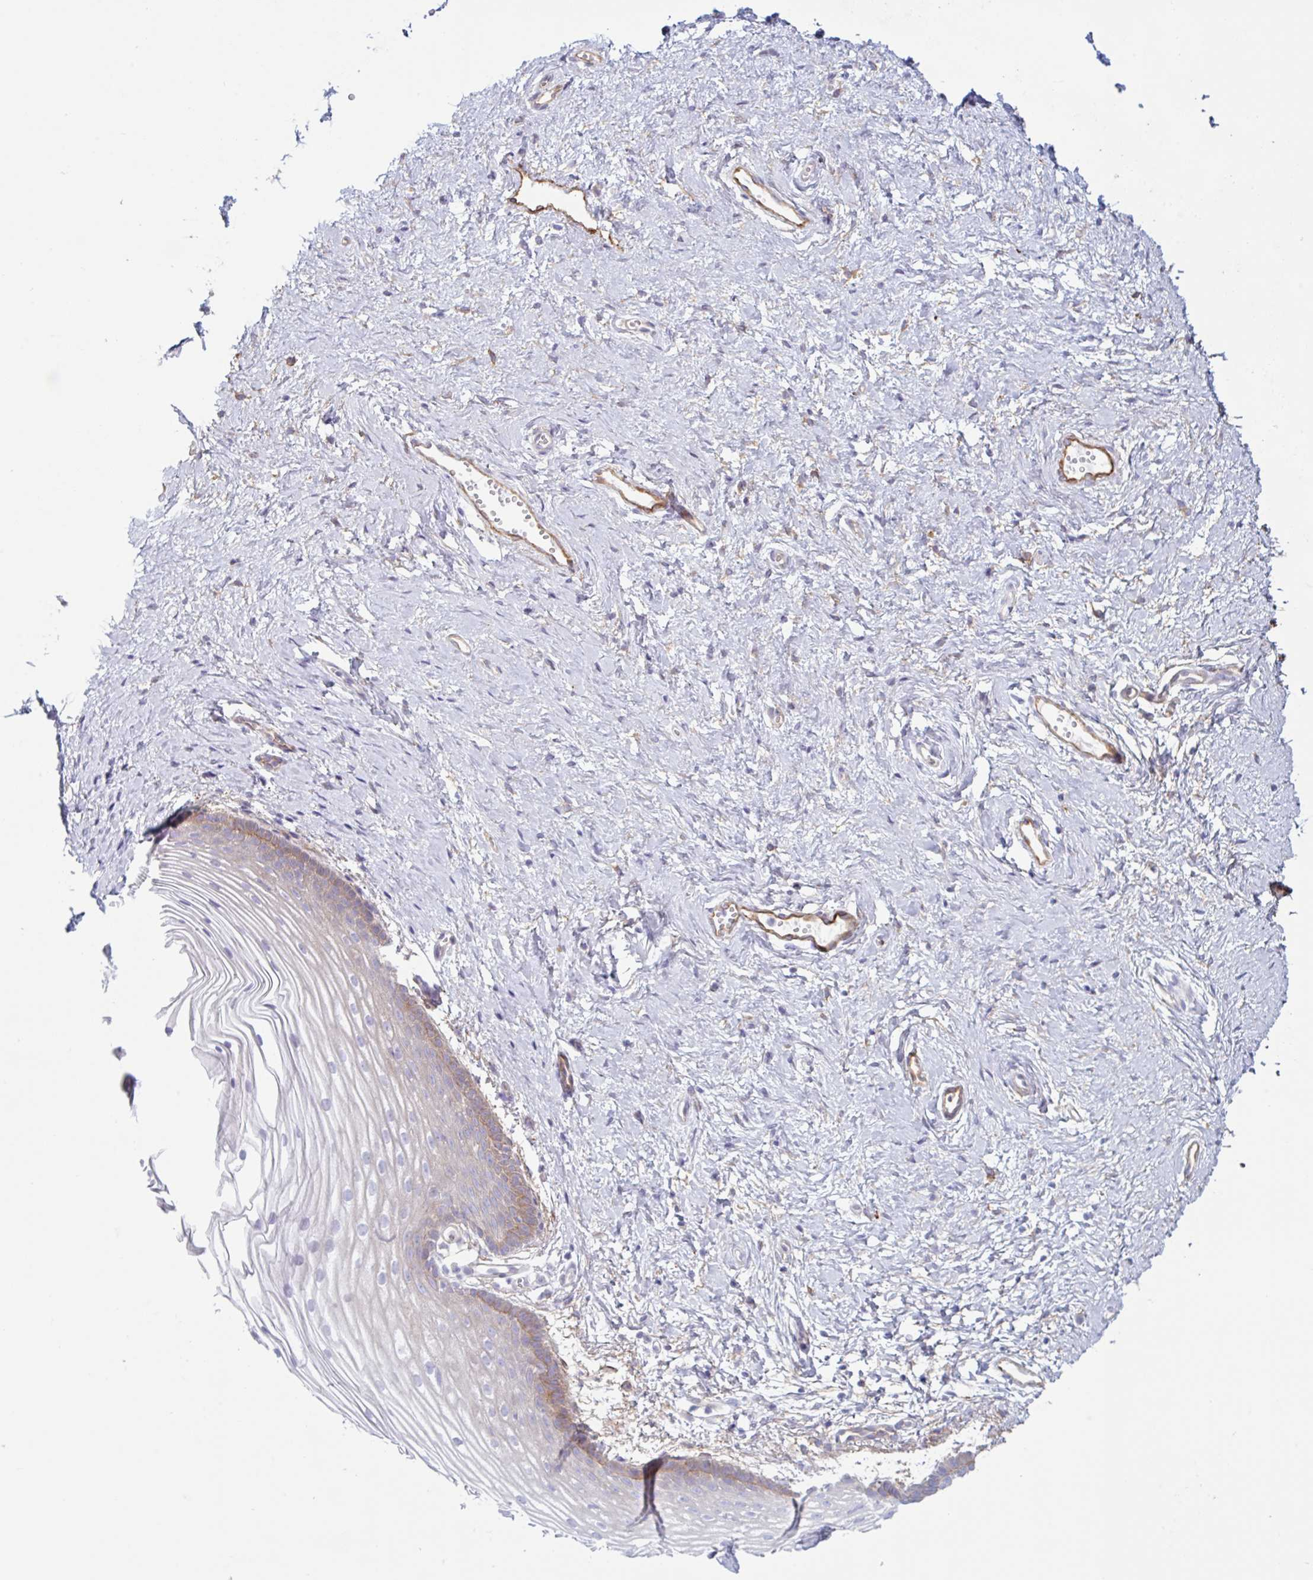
{"staining": {"intensity": "moderate", "quantity": "<25%", "location": "cytoplasmic/membranous"}, "tissue": "vagina", "cell_type": "Squamous epithelial cells", "image_type": "normal", "snomed": [{"axis": "morphology", "description": "Normal tissue, NOS"}, {"axis": "topography", "description": "Vagina"}], "caption": "Protein staining reveals moderate cytoplasmic/membranous positivity in about <25% of squamous epithelial cells in benign vagina.", "gene": "MYH10", "patient": {"sex": "female", "age": 56}}